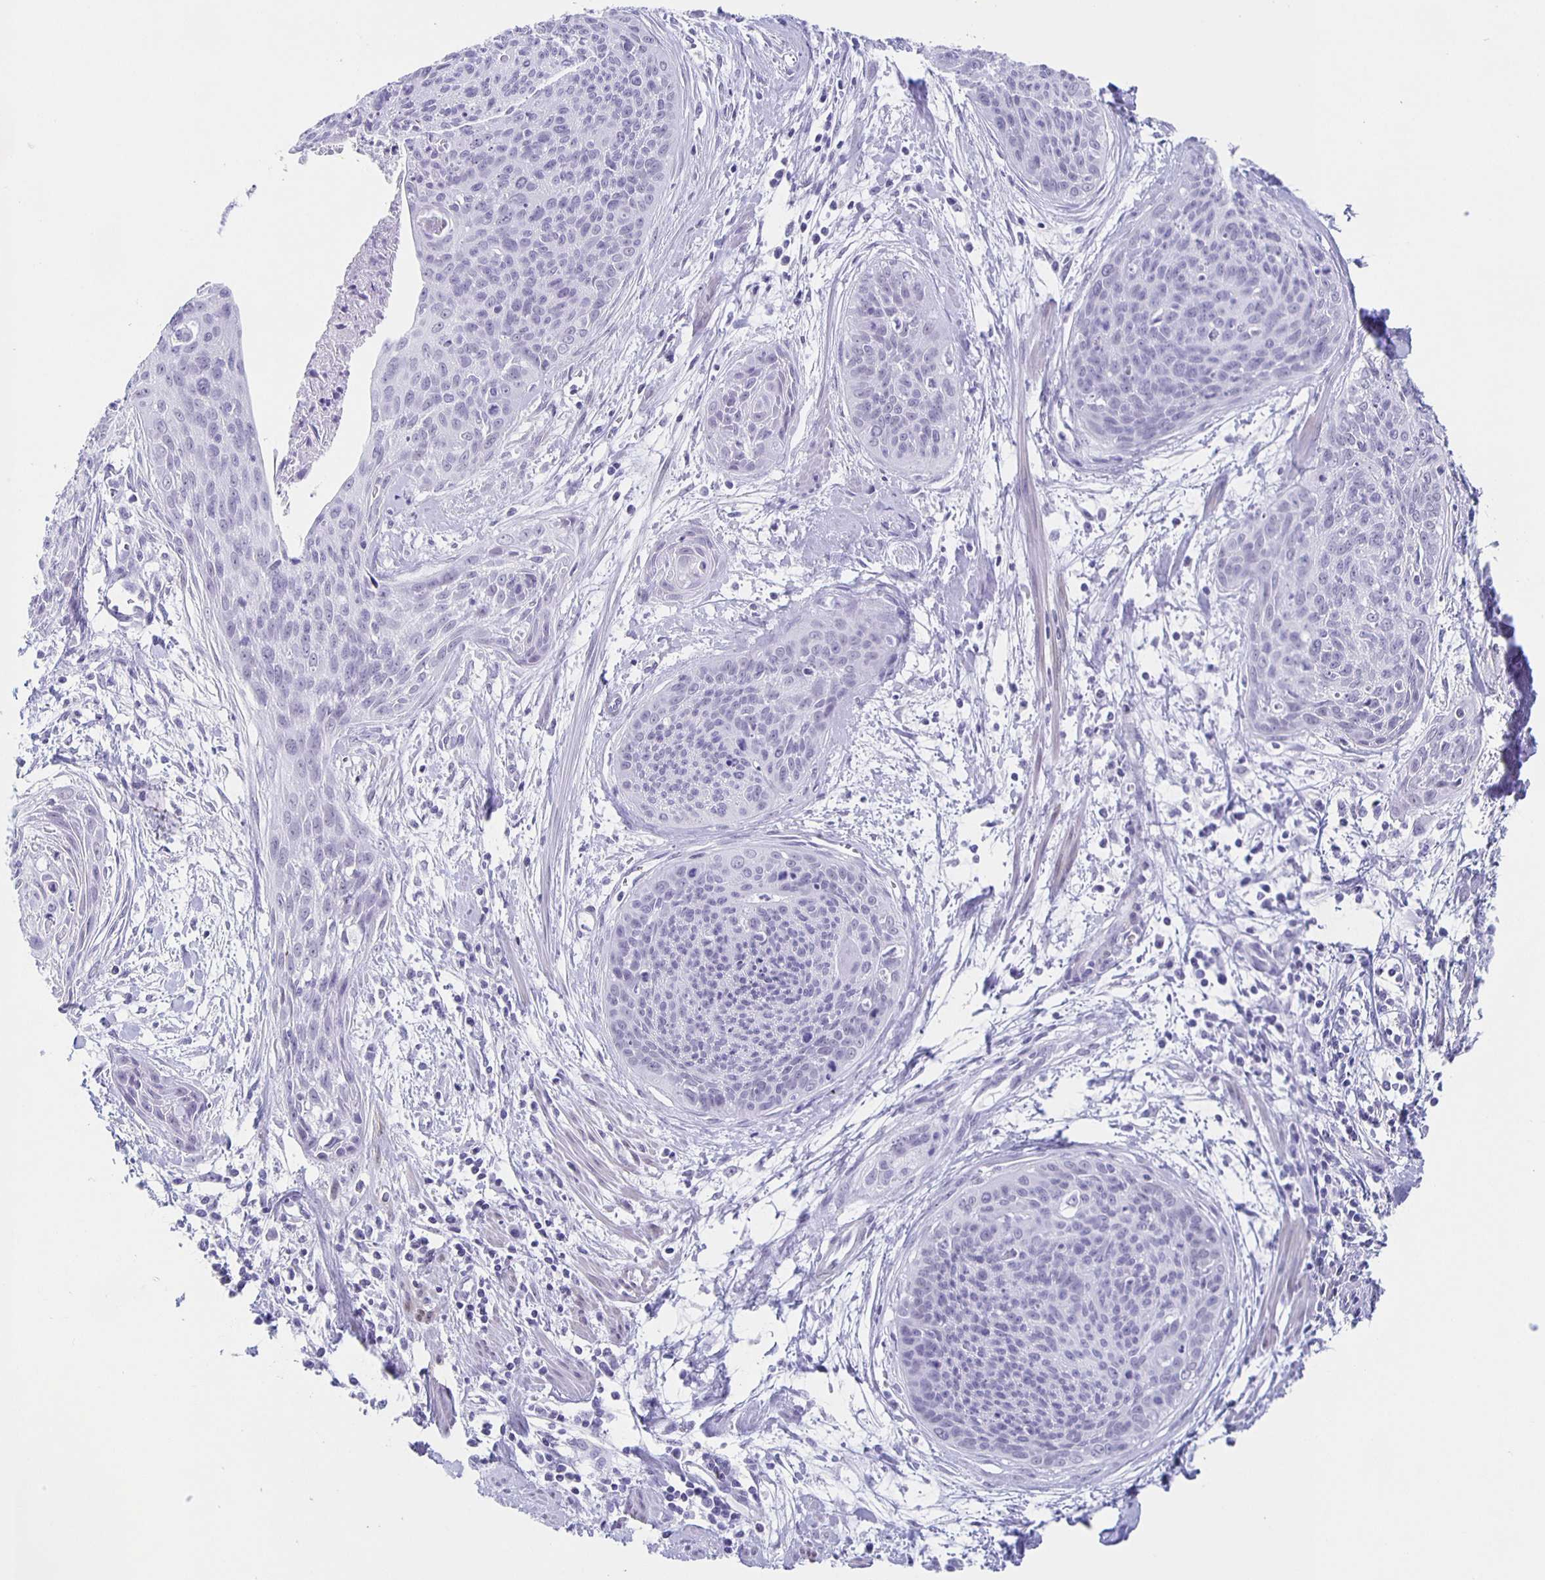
{"staining": {"intensity": "negative", "quantity": "none", "location": "none"}, "tissue": "cervical cancer", "cell_type": "Tumor cells", "image_type": "cancer", "snomed": [{"axis": "morphology", "description": "Squamous cell carcinoma, NOS"}, {"axis": "topography", "description": "Cervix"}], "caption": "Squamous cell carcinoma (cervical) stained for a protein using IHC displays no expression tumor cells.", "gene": "TPPP", "patient": {"sex": "female", "age": 55}}